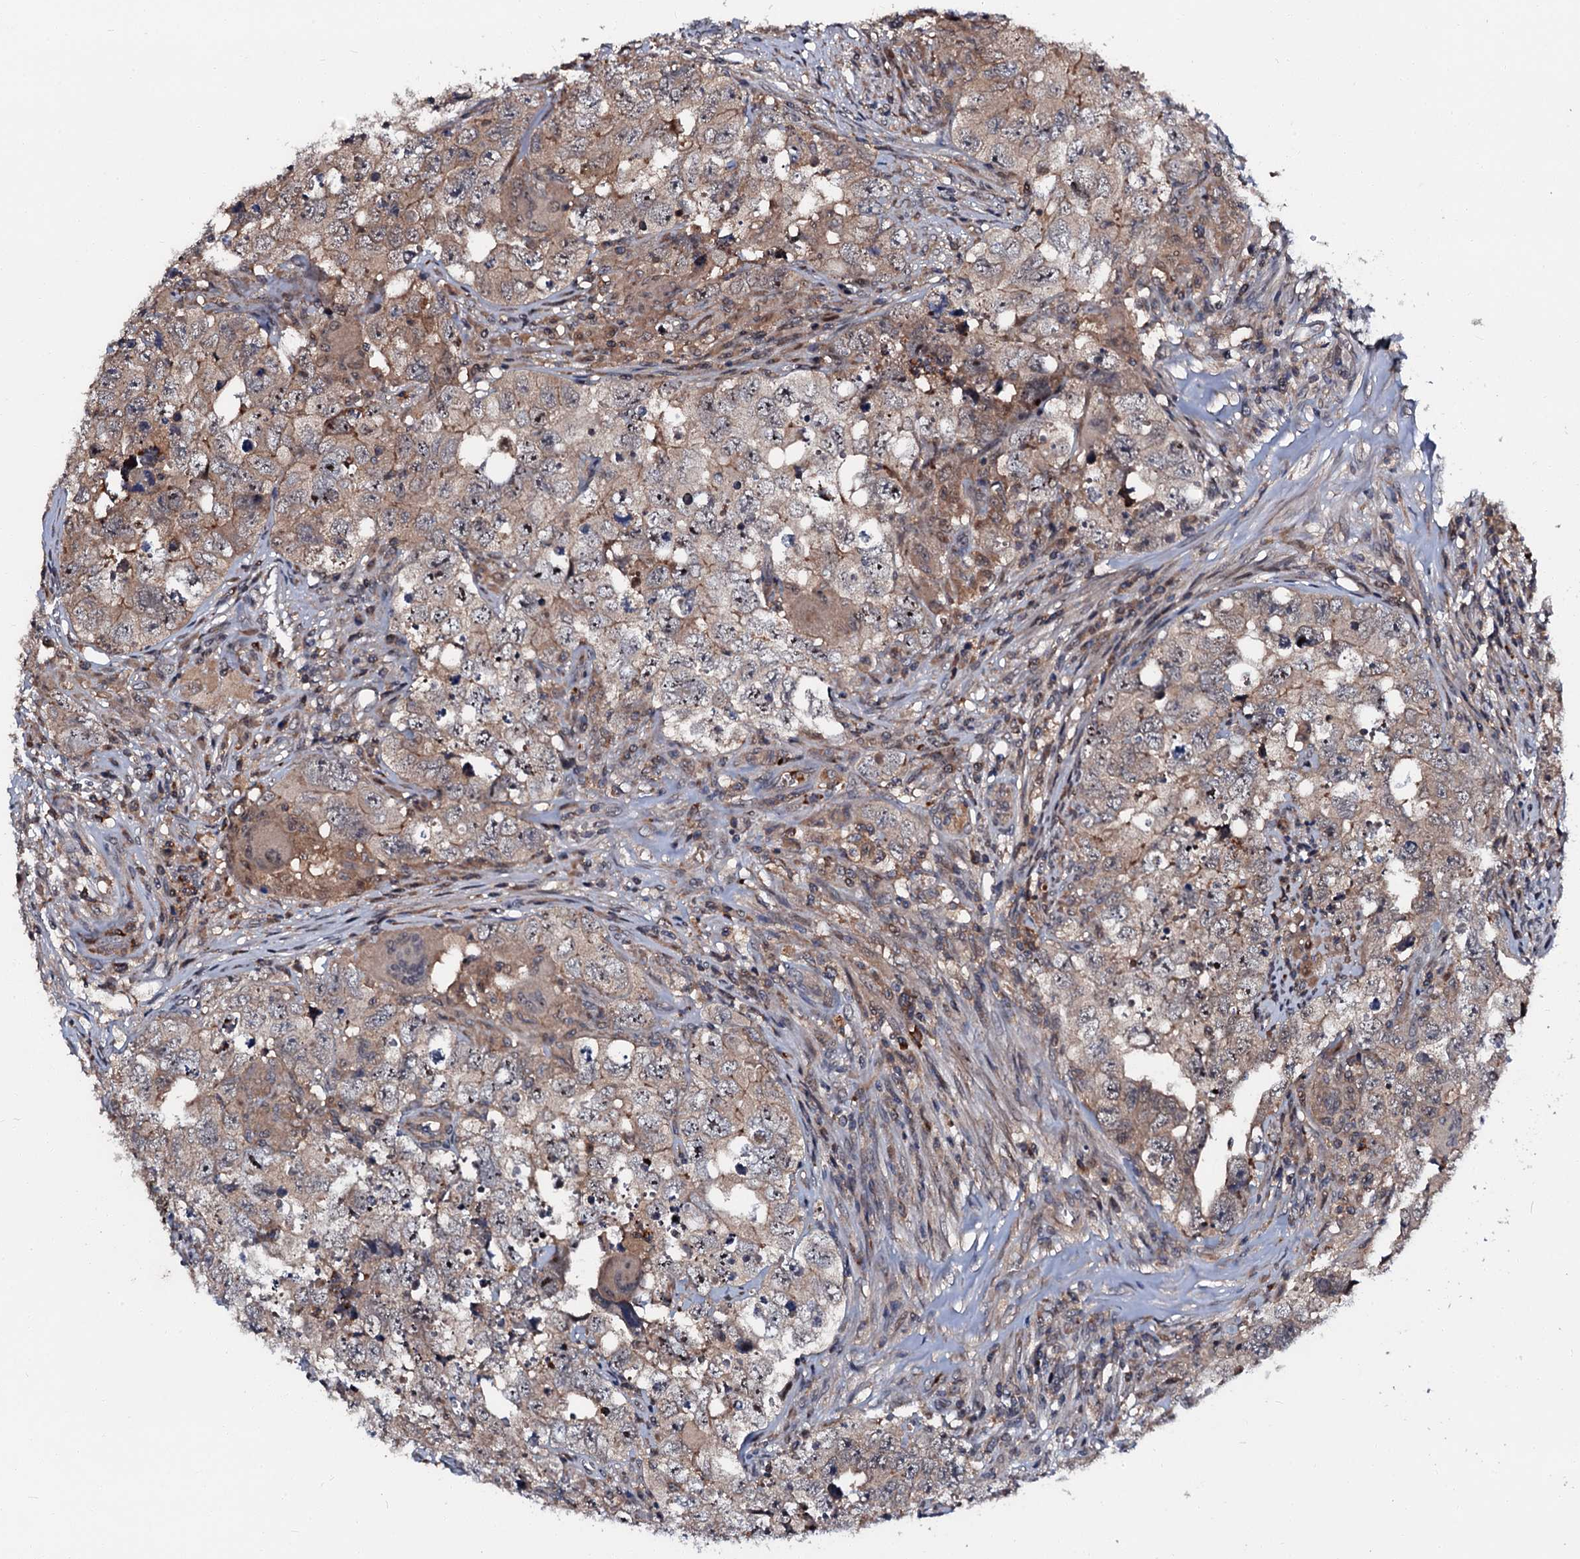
{"staining": {"intensity": "weak", "quantity": "25%-75%", "location": "cytoplasmic/membranous"}, "tissue": "testis cancer", "cell_type": "Tumor cells", "image_type": "cancer", "snomed": [{"axis": "morphology", "description": "Seminoma, NOS"}, {"axis": "morphology", "description": "Carcinoma, Embryonal, NOS"}, {"axis": "topography", "description": "Testis"}], "caption": "High-power microscopy captured an immunohistochemistry (IHC) image of testis seminoma, revealing weak cytoplasmic/membranous staining in about 25%-75% of tumor cells. (DAB IHC with brightfield microscopy, high magnification).", "gene": "N4BP1", "patient": {"sex": "male", "age": 43}}